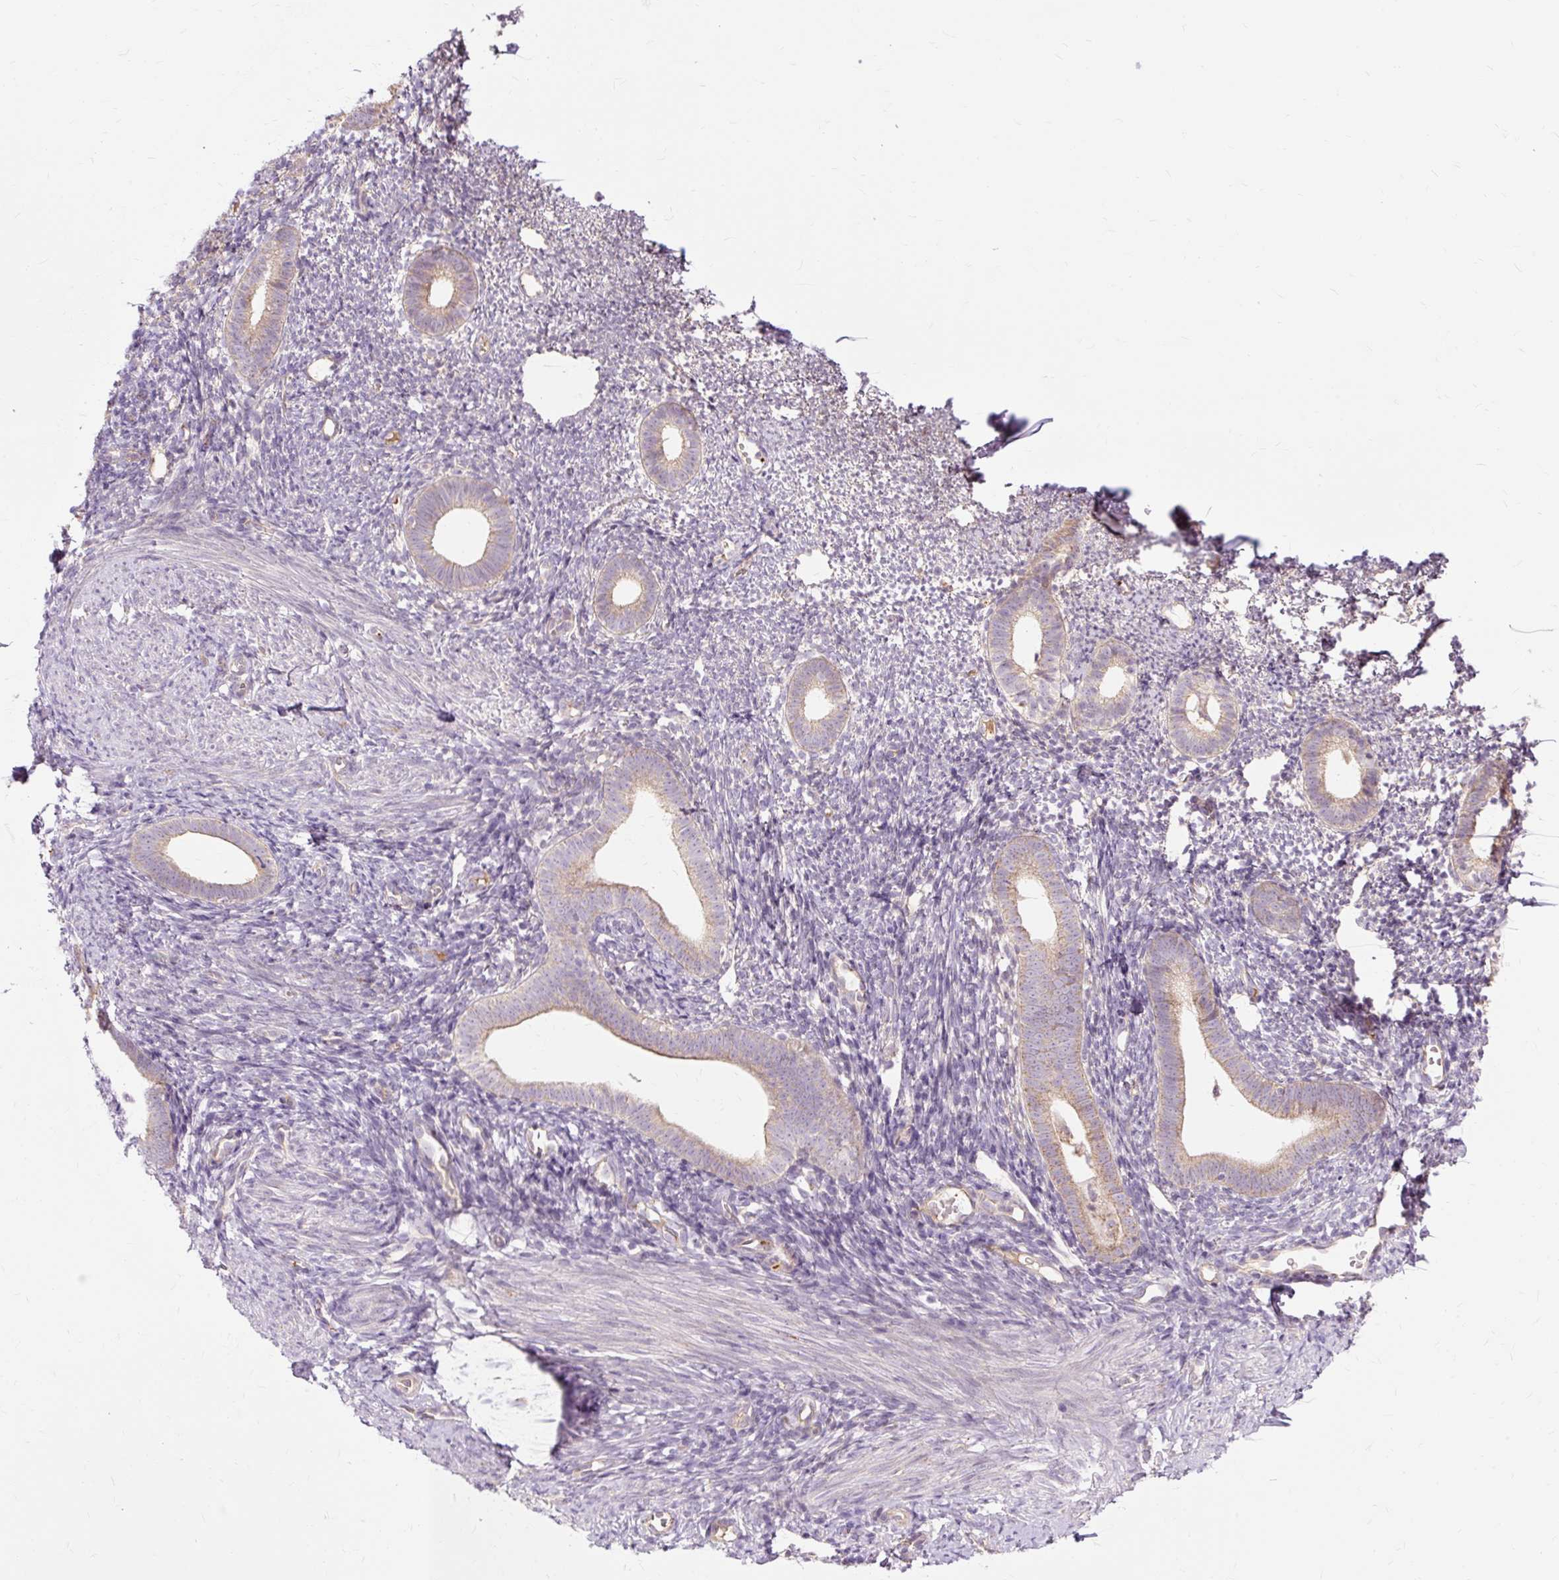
{"staining": {"intensity": "negative", "quantity": "none", "location": "none"}, "tissue": "endometrium", "cell_type": "Cells in endometrial stroma", "image_type": "normal", "snomed": [{"axis": "morphology", "description": "Normal tissue, NOS"}, {"axis": "topography", "description": "Endometrium"}], "caption": "IHC photomicrograph of benign endometrium: human endometrium stained with DAB (3,3'-diaminobenzidine) shows no significant protein expression in cells in endometrial stroma.", "gene": "PDZD2", "patient": {"sex": "female", "age": 39}}